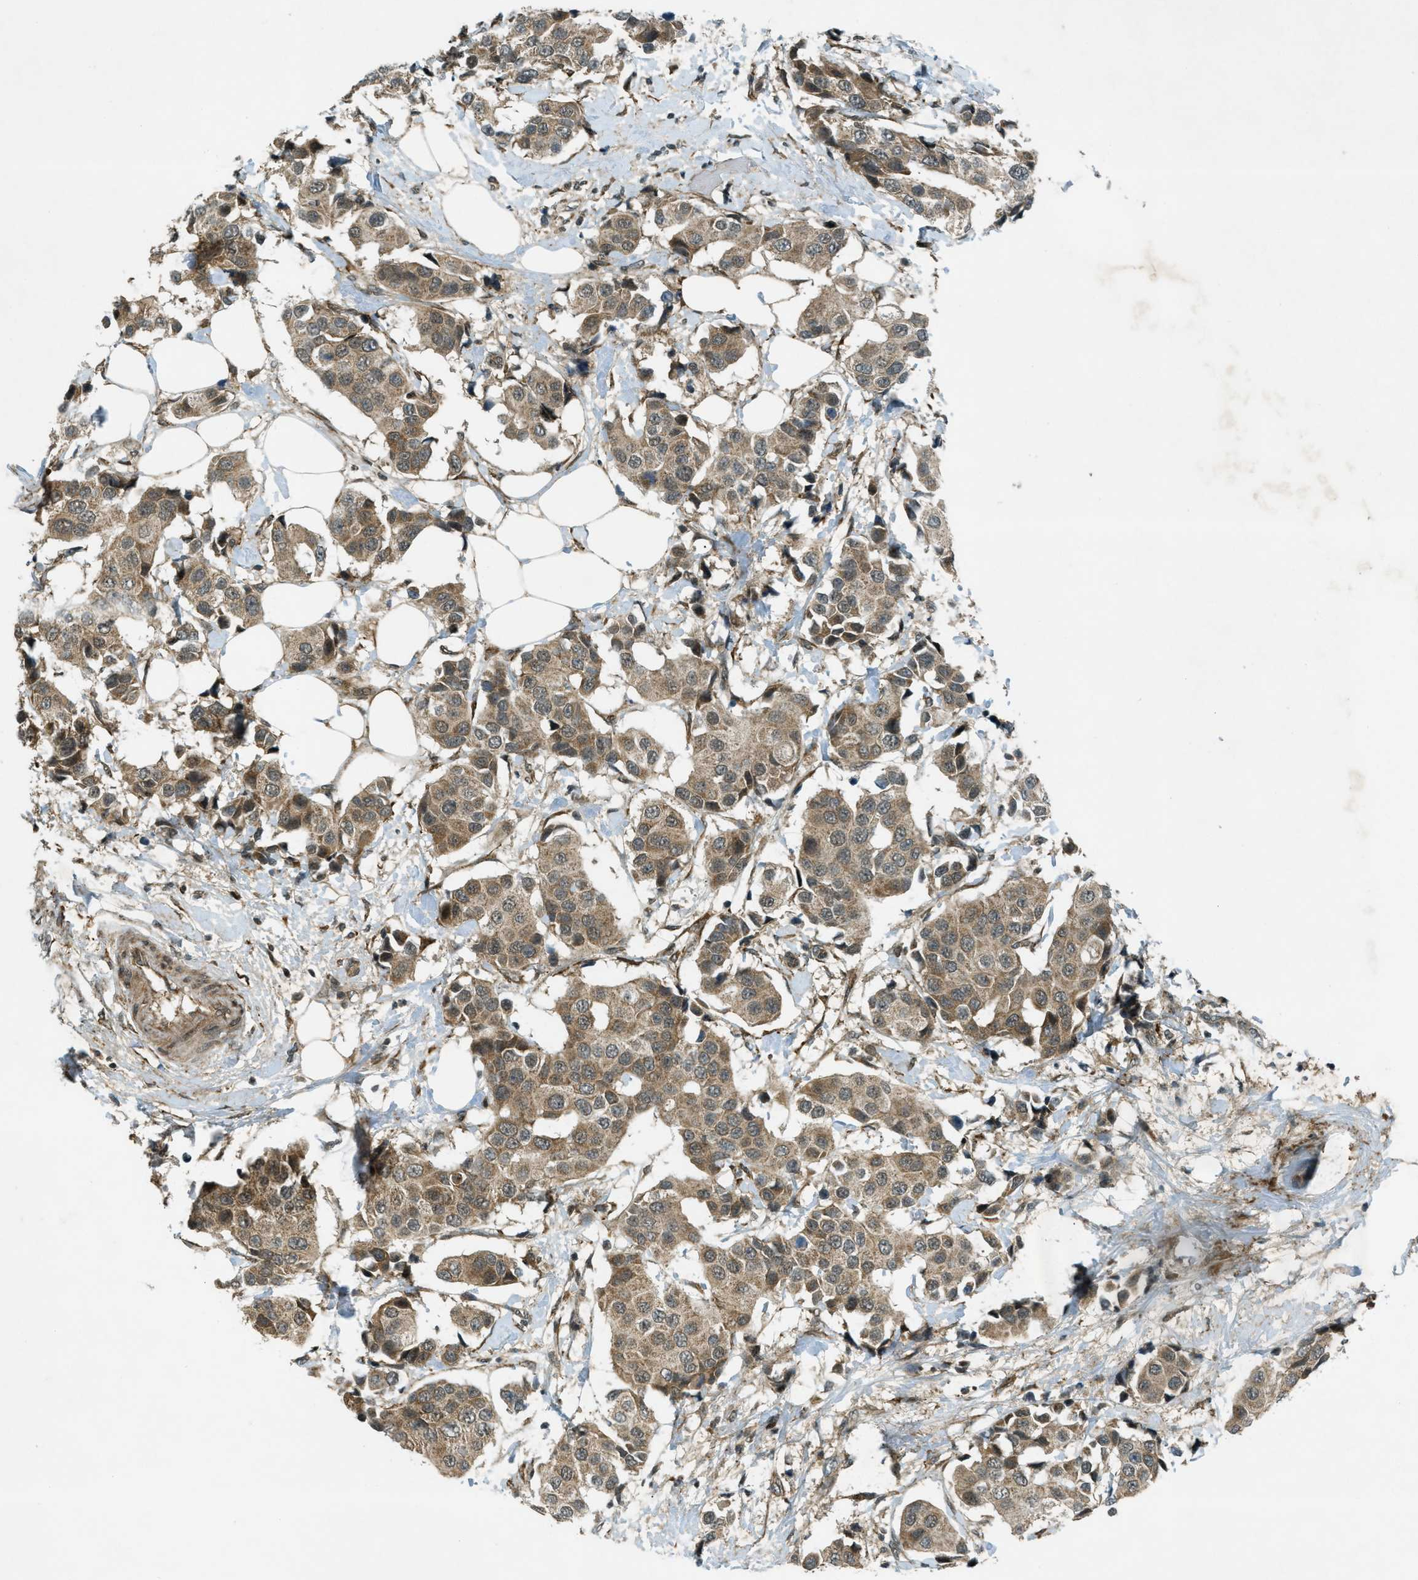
{"staining": {"intensity": "moderate", "quantity": ">75%", "location": "cytoplasmic/membranous"}, "tissue": "breast cancer", "cell_type": "Tumor cells", "image_type": "cancer", "snomed": [{"axis": "morphology", "description": "Normal tissue, NOS"}, {"axis": "morphology", "description": "Duct carcinoma"}, {"axis": "topography", "description": "Breast"}], "caption": "A brown stain shows moderate cytoplasmic/membranous expression of a protein in human infiltrating ductal carcinoma (breast) tumor cells. (DAB (3,3'-diaminobenzidine) = brown stain, brightfield microscopy at high magnification).", "gene": "EIF2AK3", "patient": {"sex": "female", "age": 39}}